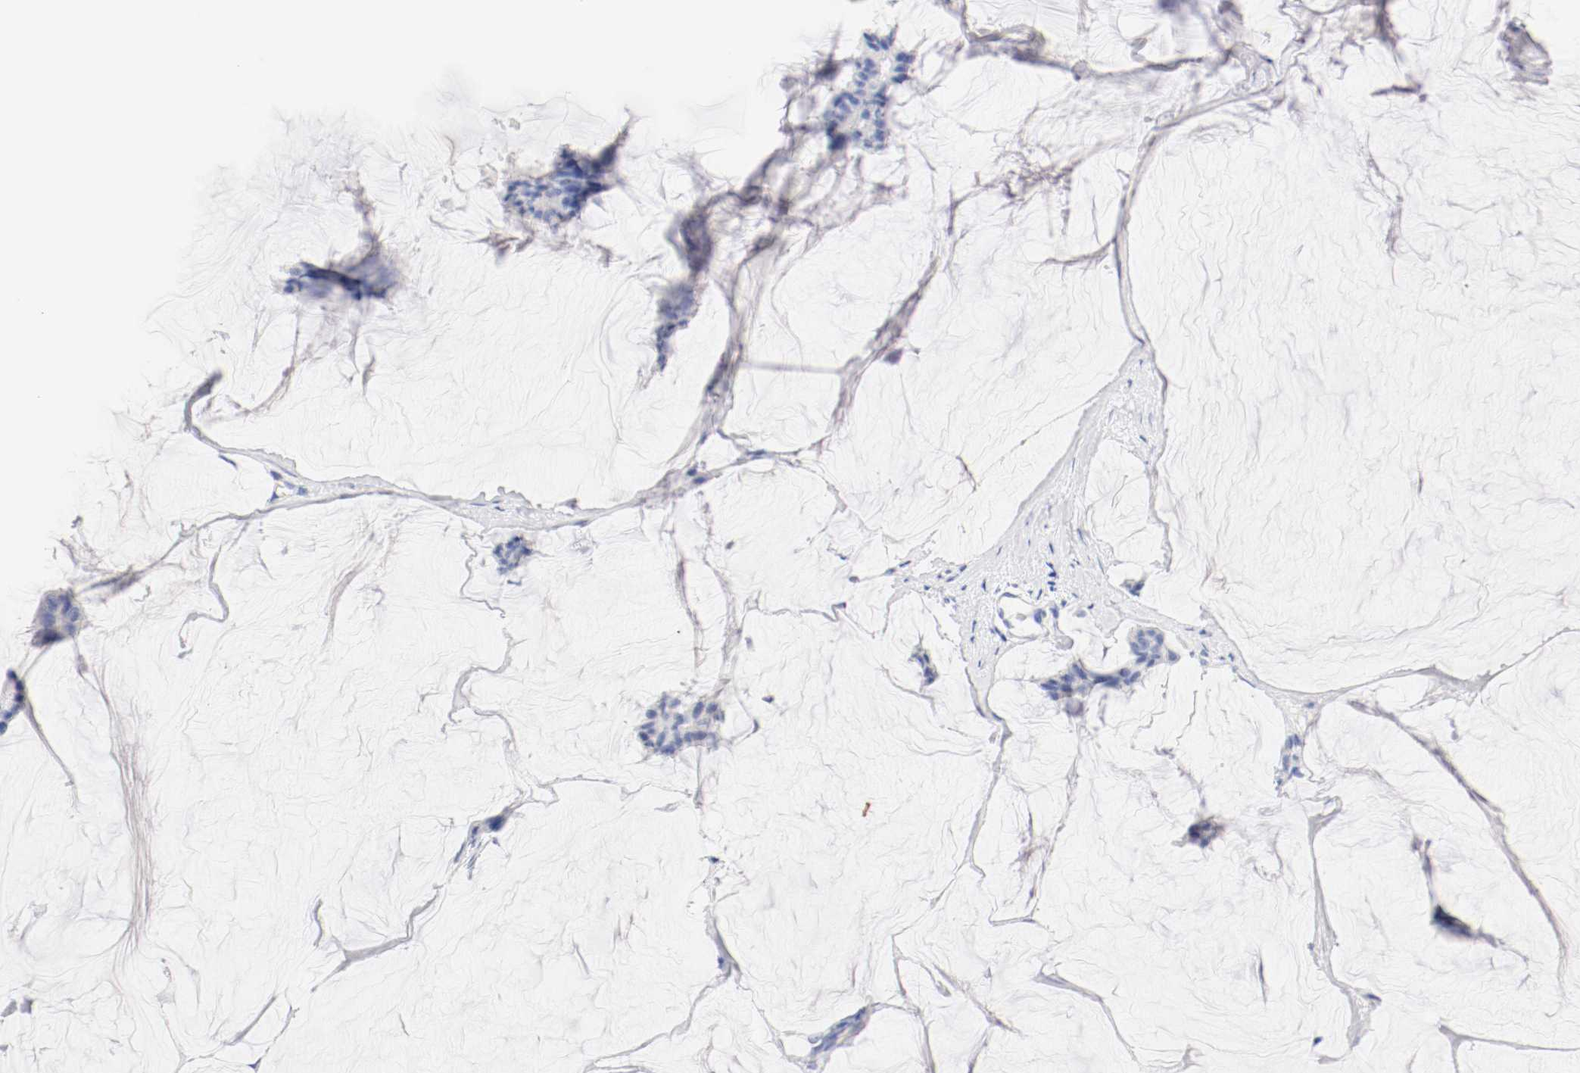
{"staining": {"intensity": "negative", "quantity": "none", "location": "none"}, "tissue": "breast cancer", "cell_type": "Tumor cells", "image_type": "cancer", "snomed": [{"axis": "morphology", "description": "Duct carcinoma"}, {"axis": "topography", "description": "Breast"}], "caption": "The immunohistochemistry (IHC) micrograph has no significant expression in tumor cells of breast cancer (invasive ductal carcinoma) tissue.", "gene": "HOMER1", "patient": {"sex": "female", "age": 93}}